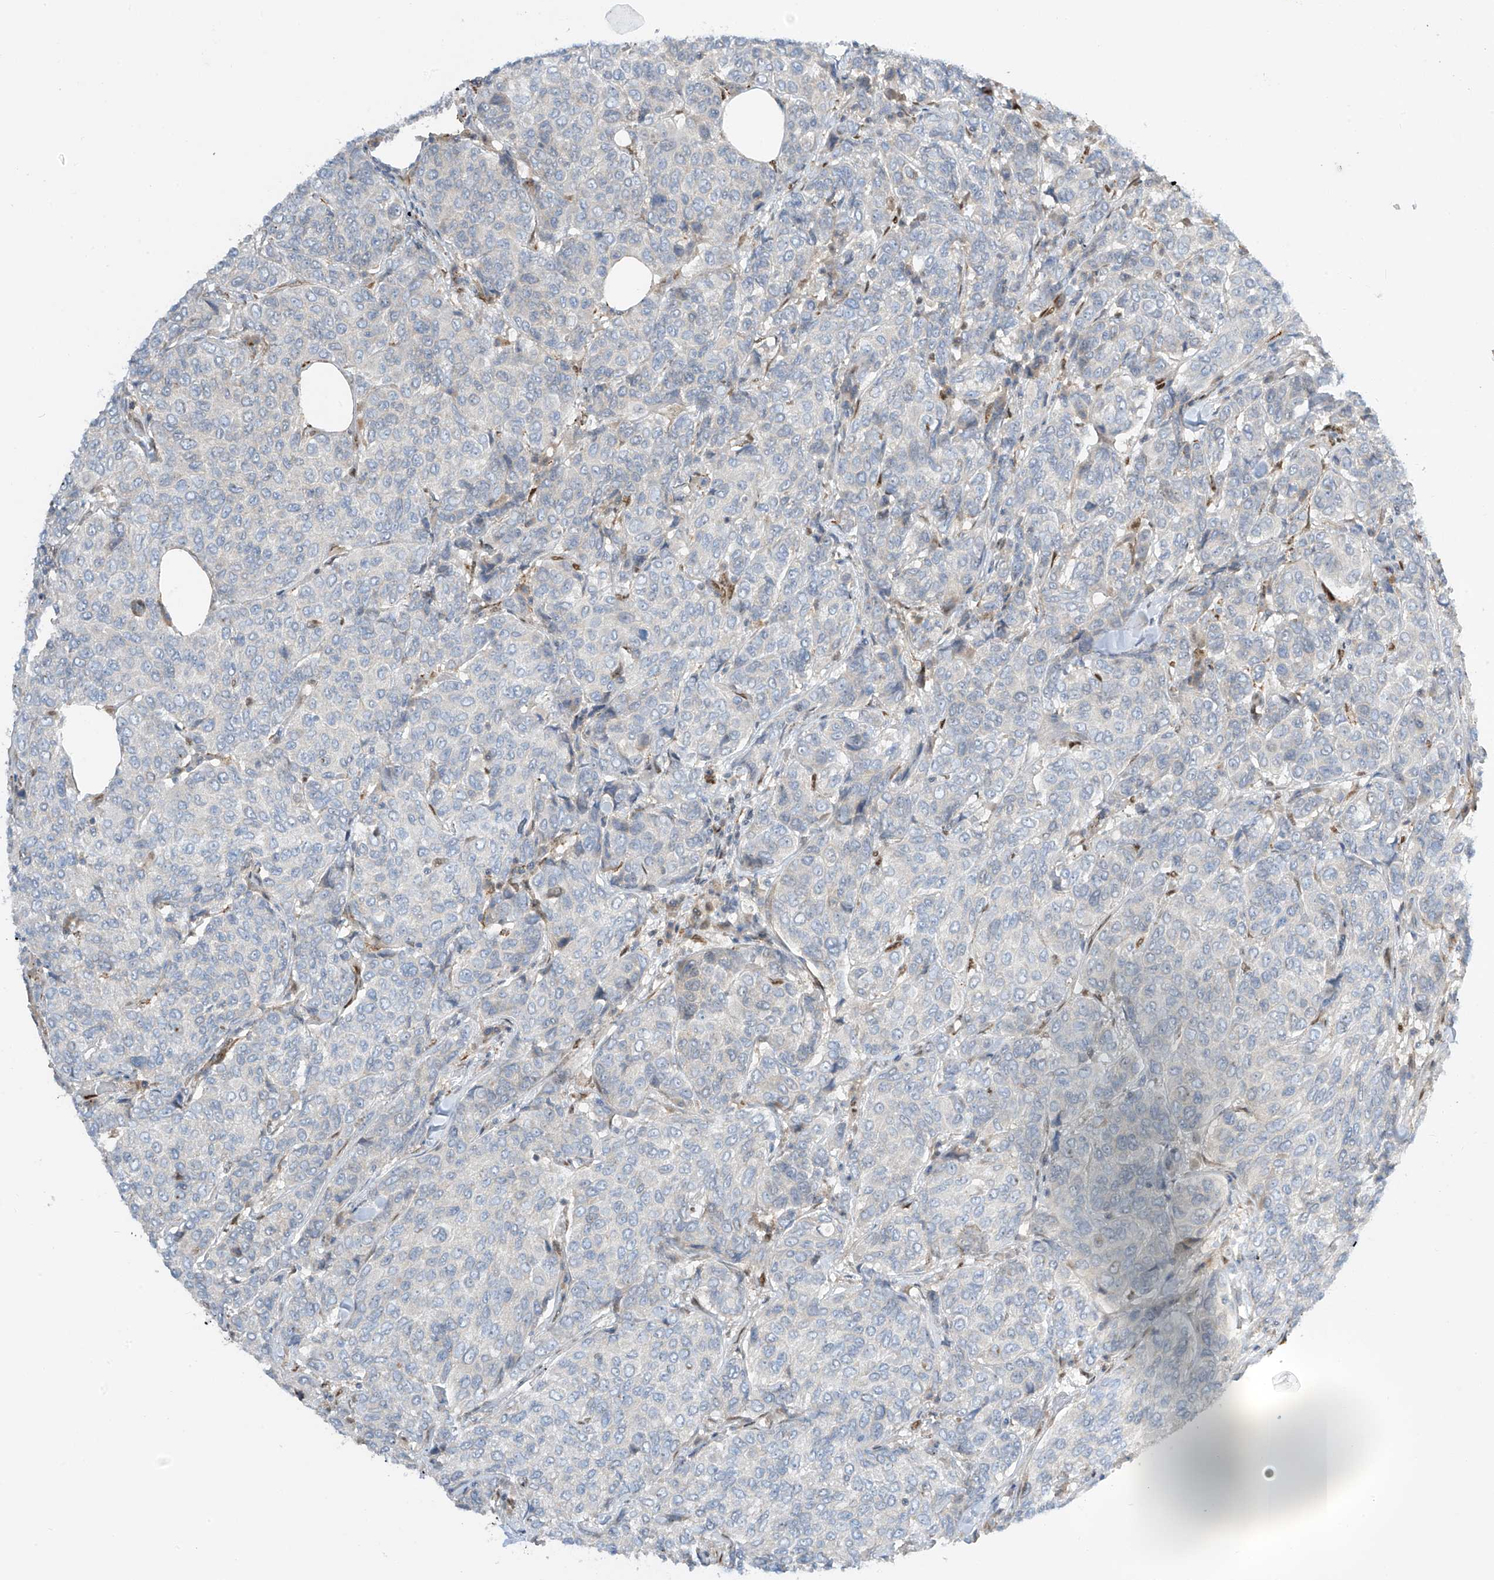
{"staining": {"intensity": "negative", "quantity": "none", "location": "none"}, "tissue": "breast cancer", "cell_type": "Tumor cells", "image_type": "cancer", "snomed": [{"axis": "morphology", "description": "Duct carcinoma"}, {"axis": "topography", "description": "Breast"}], "caption": "This micrograph is of breast cancer (infiltrating ductal carcinoma) stained with immunohistochemistry (IHC) to label a protein in brown with the nuclei are counter-stained blue. There is no expression in tumor cells.", "gene": "PM20D2", "patient": {"sex": "female", "age": 55}}